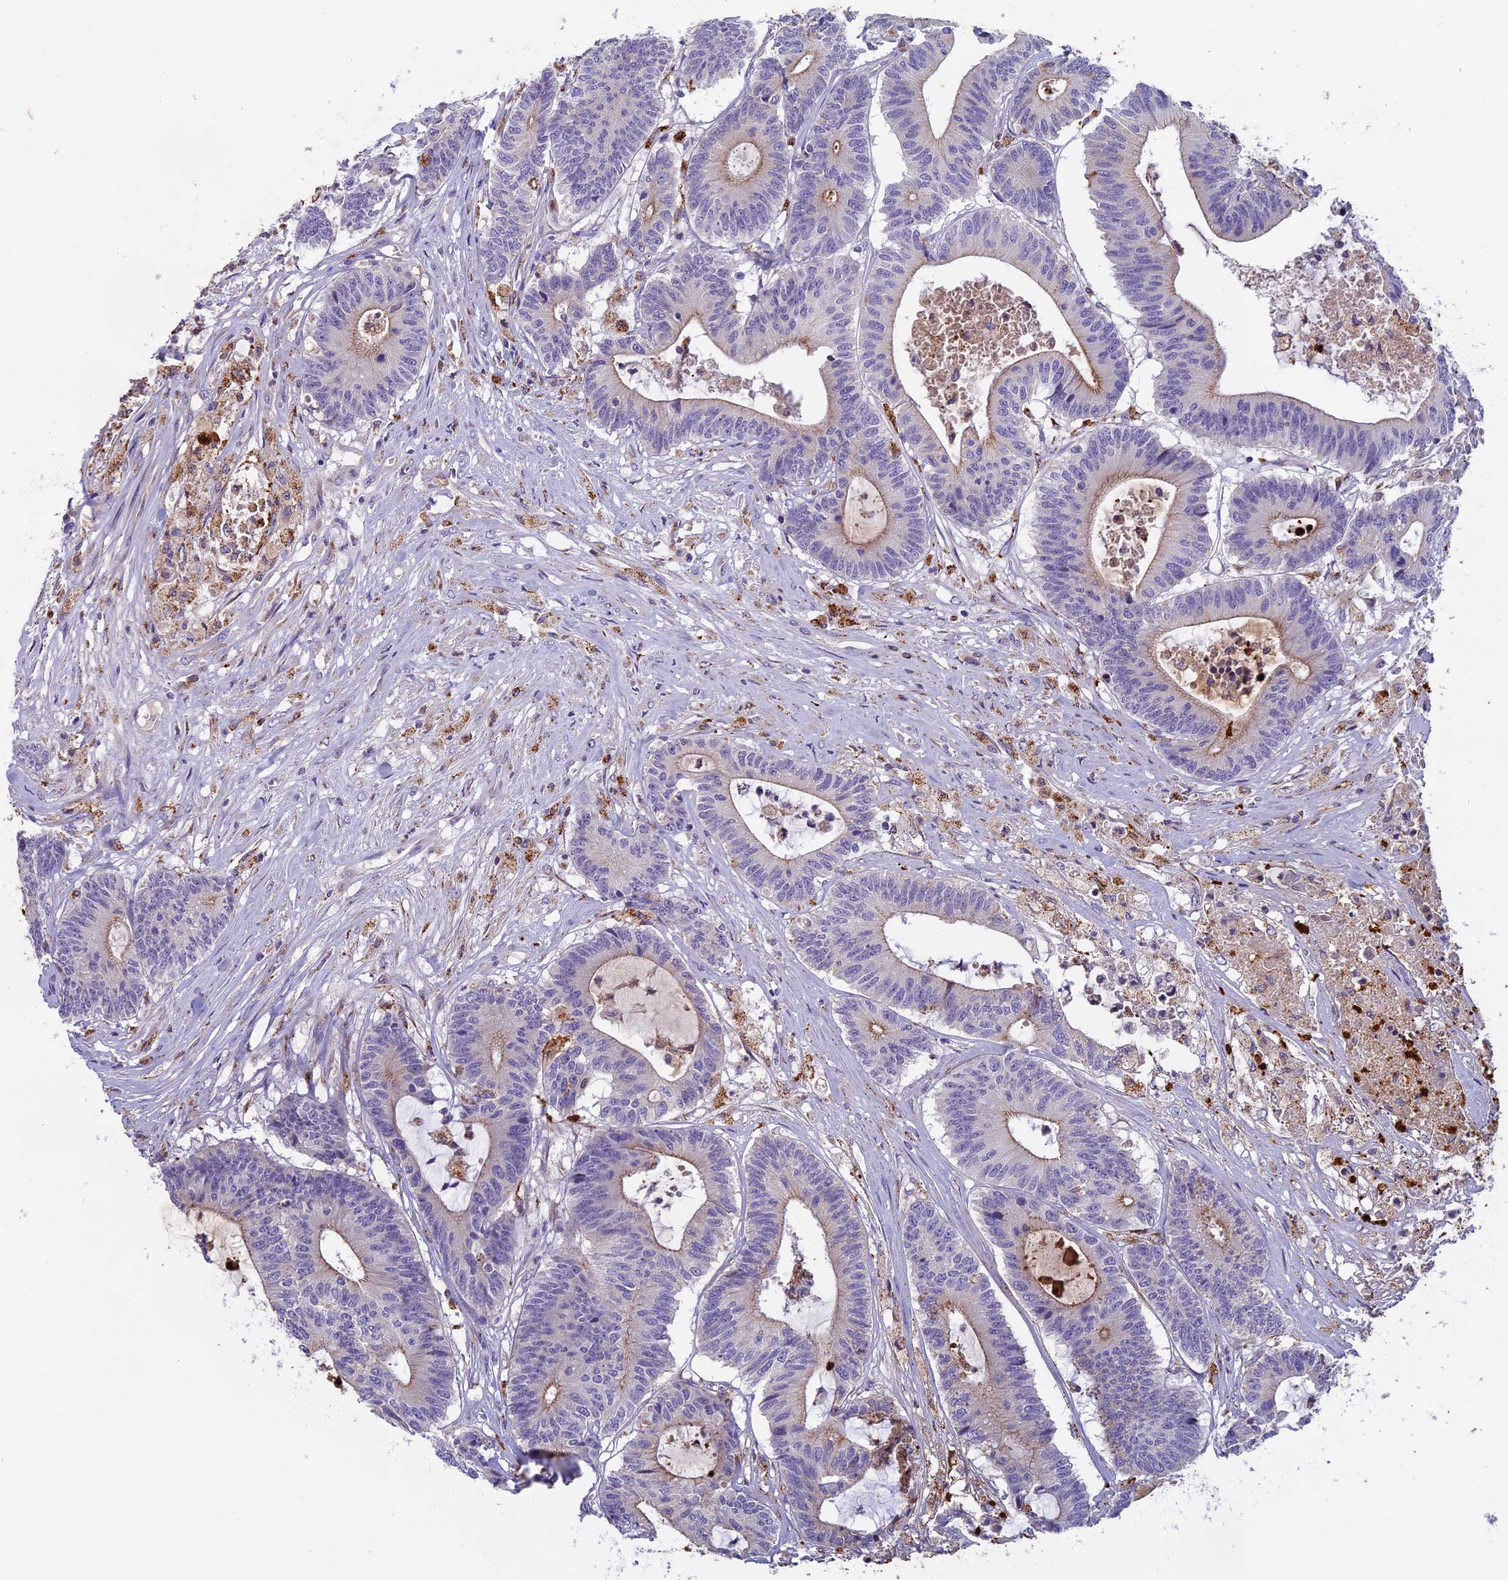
{"staining": {"intensity": "moderate", "quantity": "25%-75%", "location": "cytoplasmic/membranous"}, "tissue": "colorectal cancer", "cell_type": "Tumor cells", "image_type": "cancer", "snomed": [{"axis": "morphology", "description": "Adenocarcinoma, NOS"}, {"axis": "topography", "description": "Colon"}], "caption": "A brown stain shows moderate cytoplasmic/membranous expression of a protein in adenocarcinoma (colorectal) tumor cells. Ihc stains the protein of interest in brown and the nuclei are stained blue.", "gene": "SEMA7A", "patient": {"sex": "female", "age": 84}}